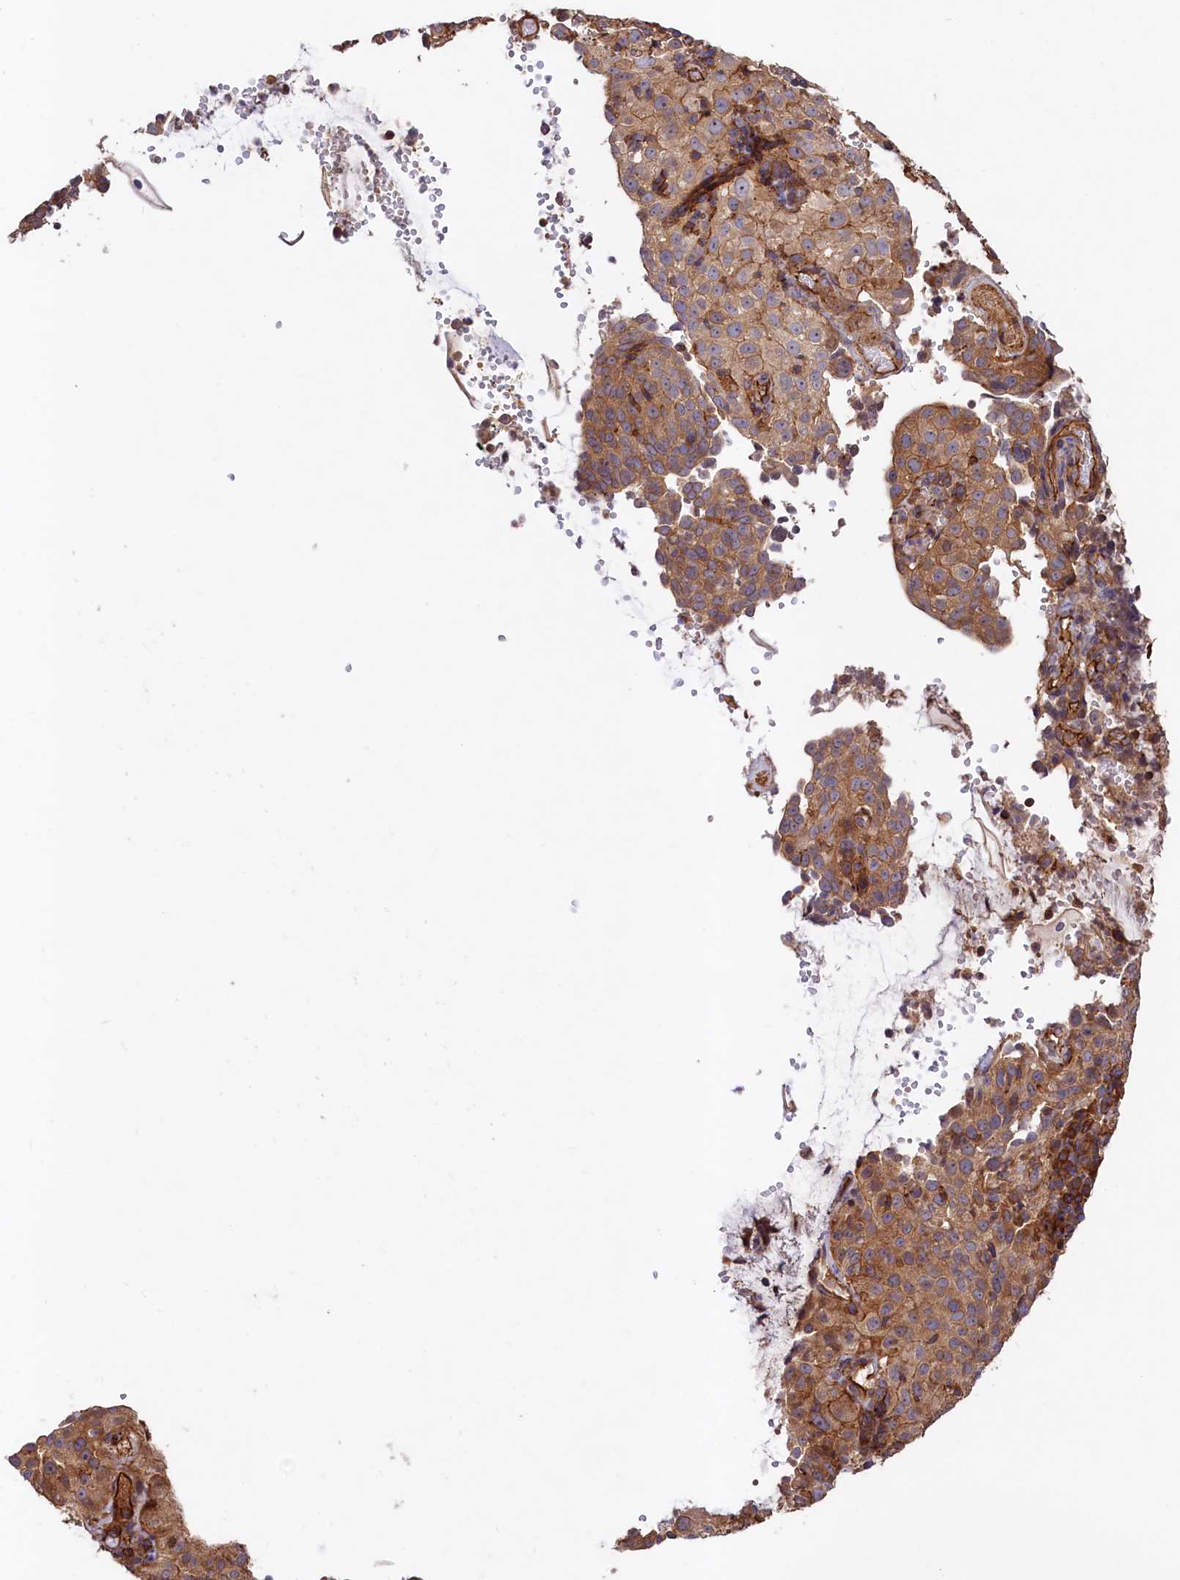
{"staining": {"intensity": "moderate", "quantity": ">75%", "location": "cytoplasmic/membranous"}, "tissue": "cervical cancer", "cell_type": "Tumor cells", "image_type": "cancer", "snomed": [{"axis": "morphology", "description": "Squamous cell carcinoma, NOS"}, {"axis": "topography", "description": "Cervix"}], "caption": "Immunohistochemistry (DAB) staining of human squamous cell carcinoma (cervical) reveals moderate cytoplasmic/membranous protein positivity in approximately >75% of tumor cells.", "gene": "KLHDC4", "patient": {"sex": "female", "age": 31}}